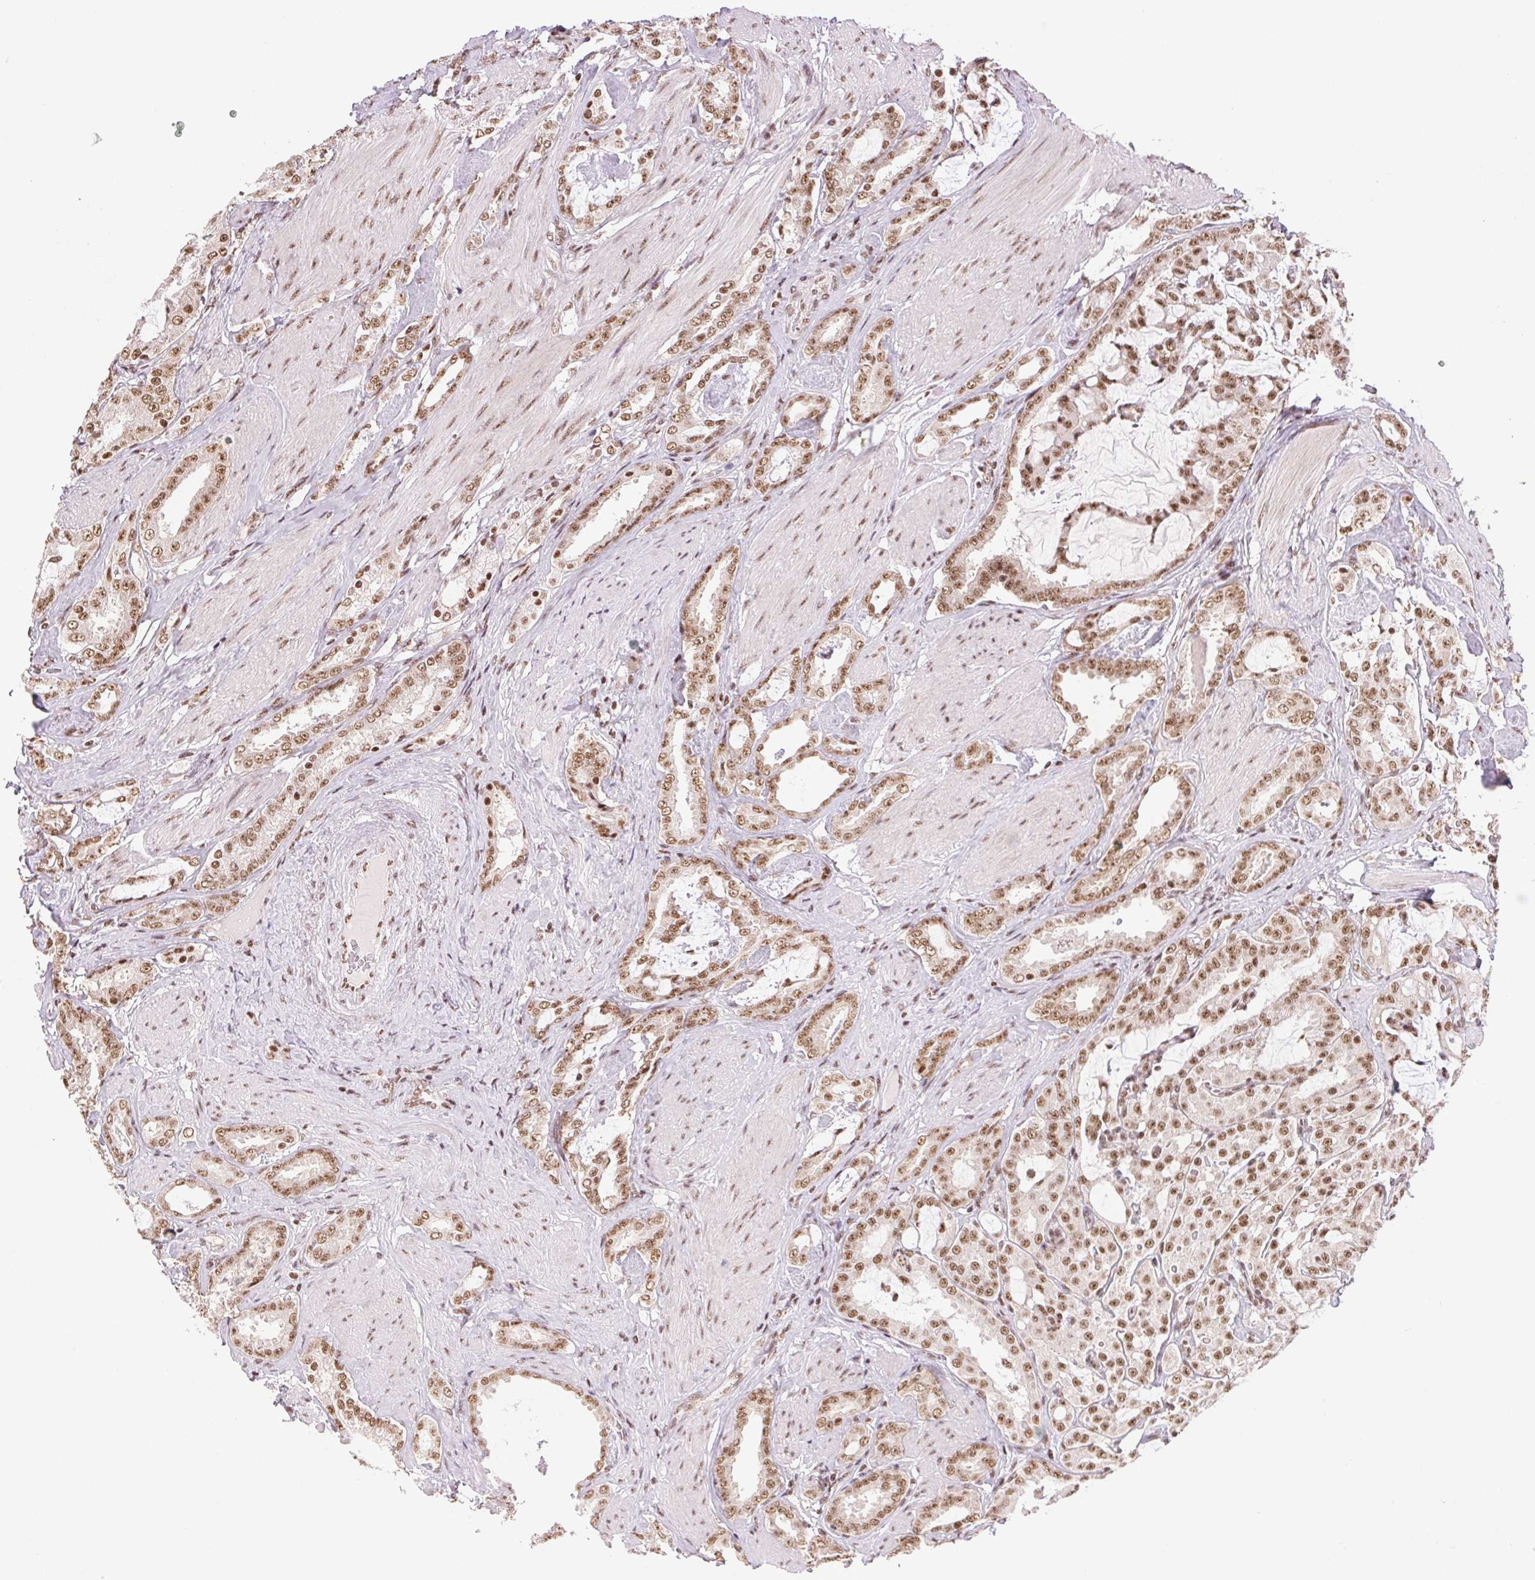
{"staining": {"intensity": "moderate", "quantity": ">75%", "location": "nuclear"}, "tissue": "prostate cancer", "cell_type": "Tumor cells", "image_type": "cancer", "snomed": [{"axis": "morphology", "description": "Adenocarcinoma, High grade"}, {"axis": "topography", "description": "Prostate"}], "caption": "Immunohistochemical staining of human prostate cancer demonstrates medium levels of moderate nuclear staining in approximately >75% of tumor cells. (DAB IHC with brightfield microscopy, high magnification).", "gene": "IK", "patient": {"sex": "male", "age": 63}}